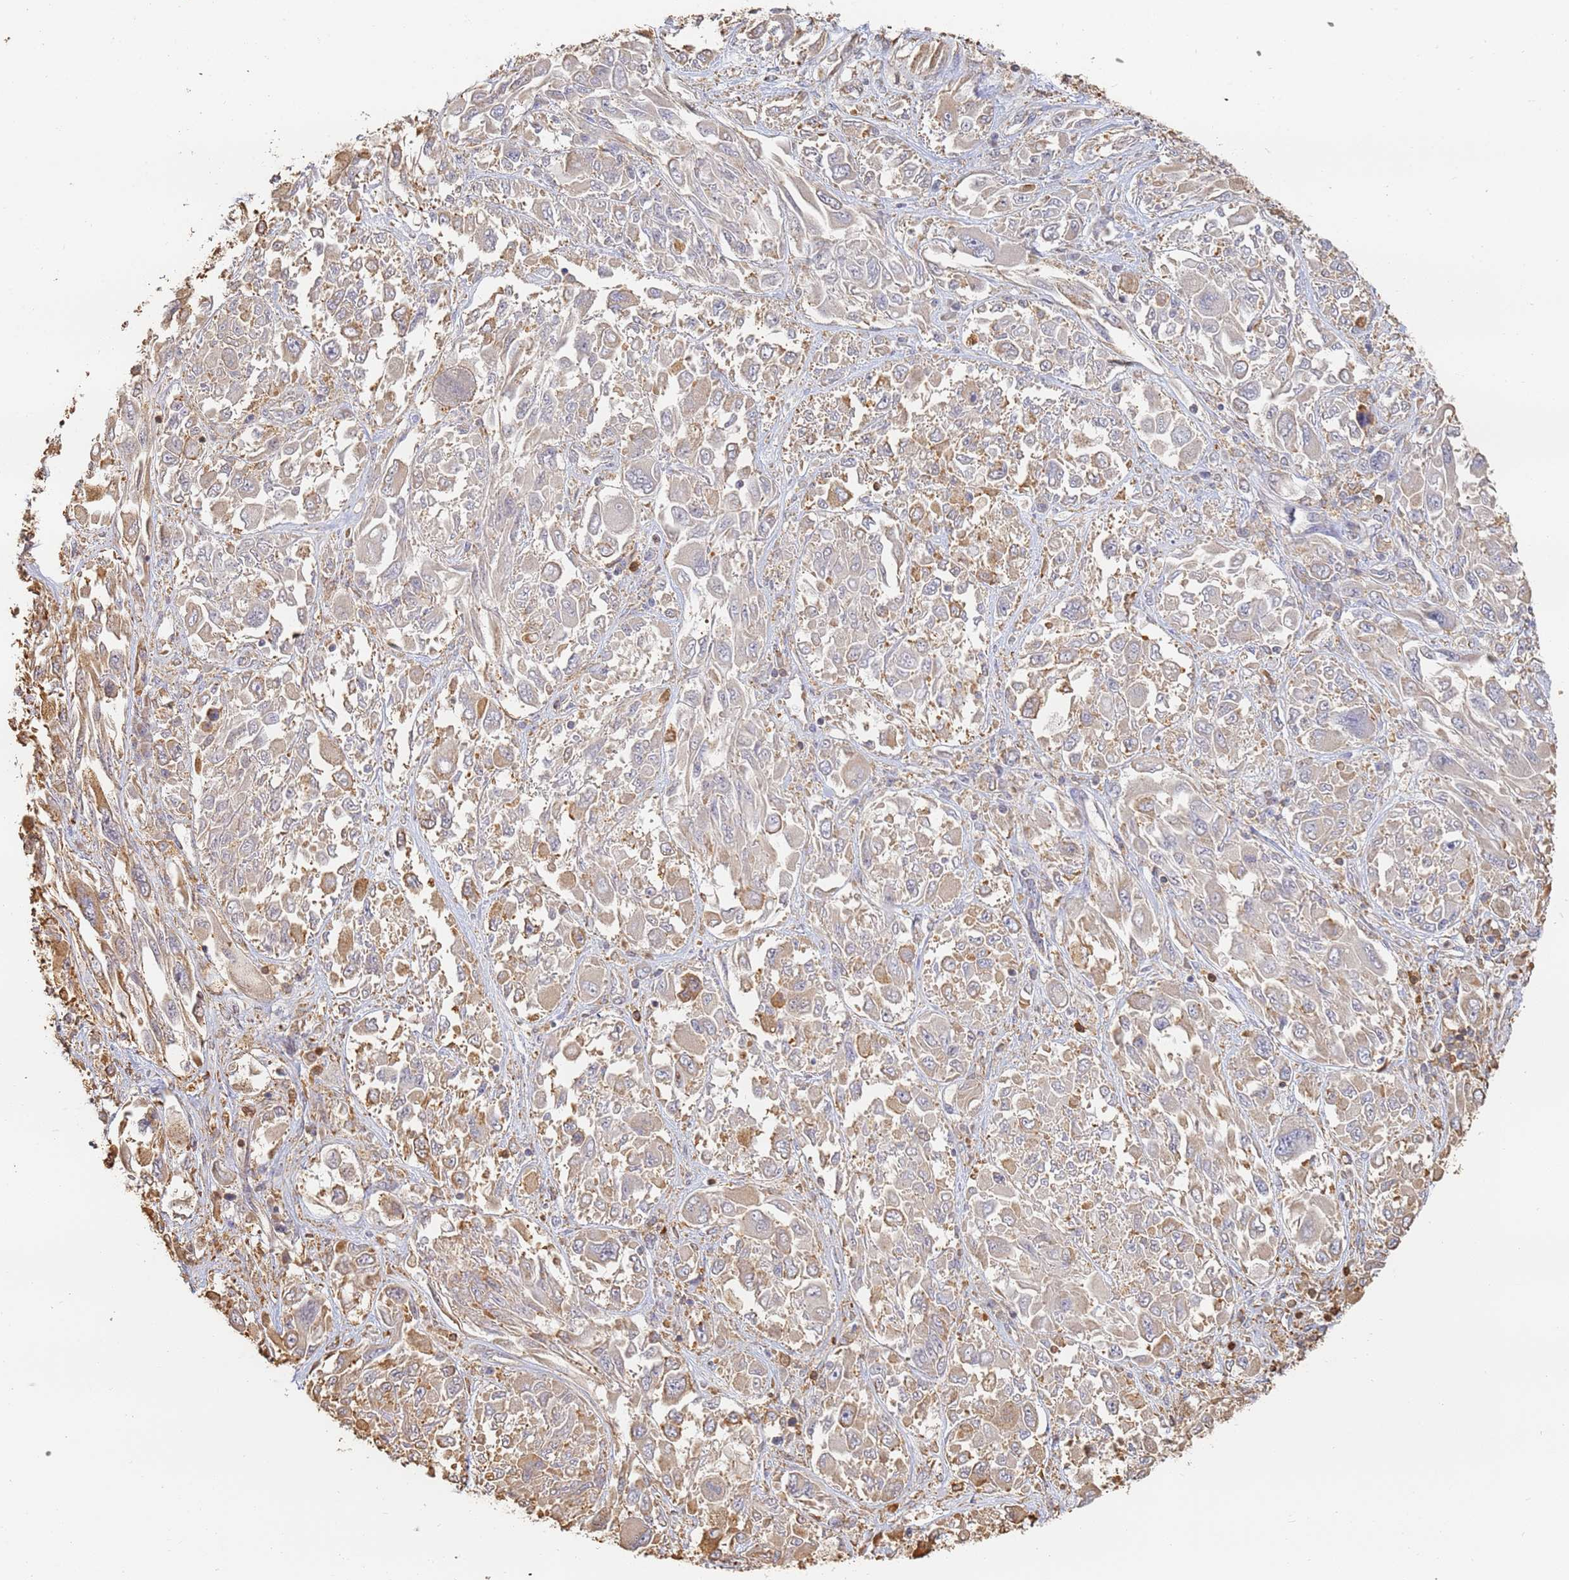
{"staining": {"intensity": "weak", "quantity": ">75%", "location": "cytoplasmic/membranous"}, "tissue": "melanoma", "cell_type": "Tumor cells", "image_type": "cancer", "snomed": [{"axis": "morphology", "description": "Malignant melanoma, NOS"}, {"axis": "topography", "description": "Skin"}], "caption": "Immunohistochemical staining of malignant melanoma displays low levels of weak cytoplasmic/membranous positivity in approximately >75% of tumor cells.", "gene": "BIN2", "patient": {"sex": "female", "age": 91}}